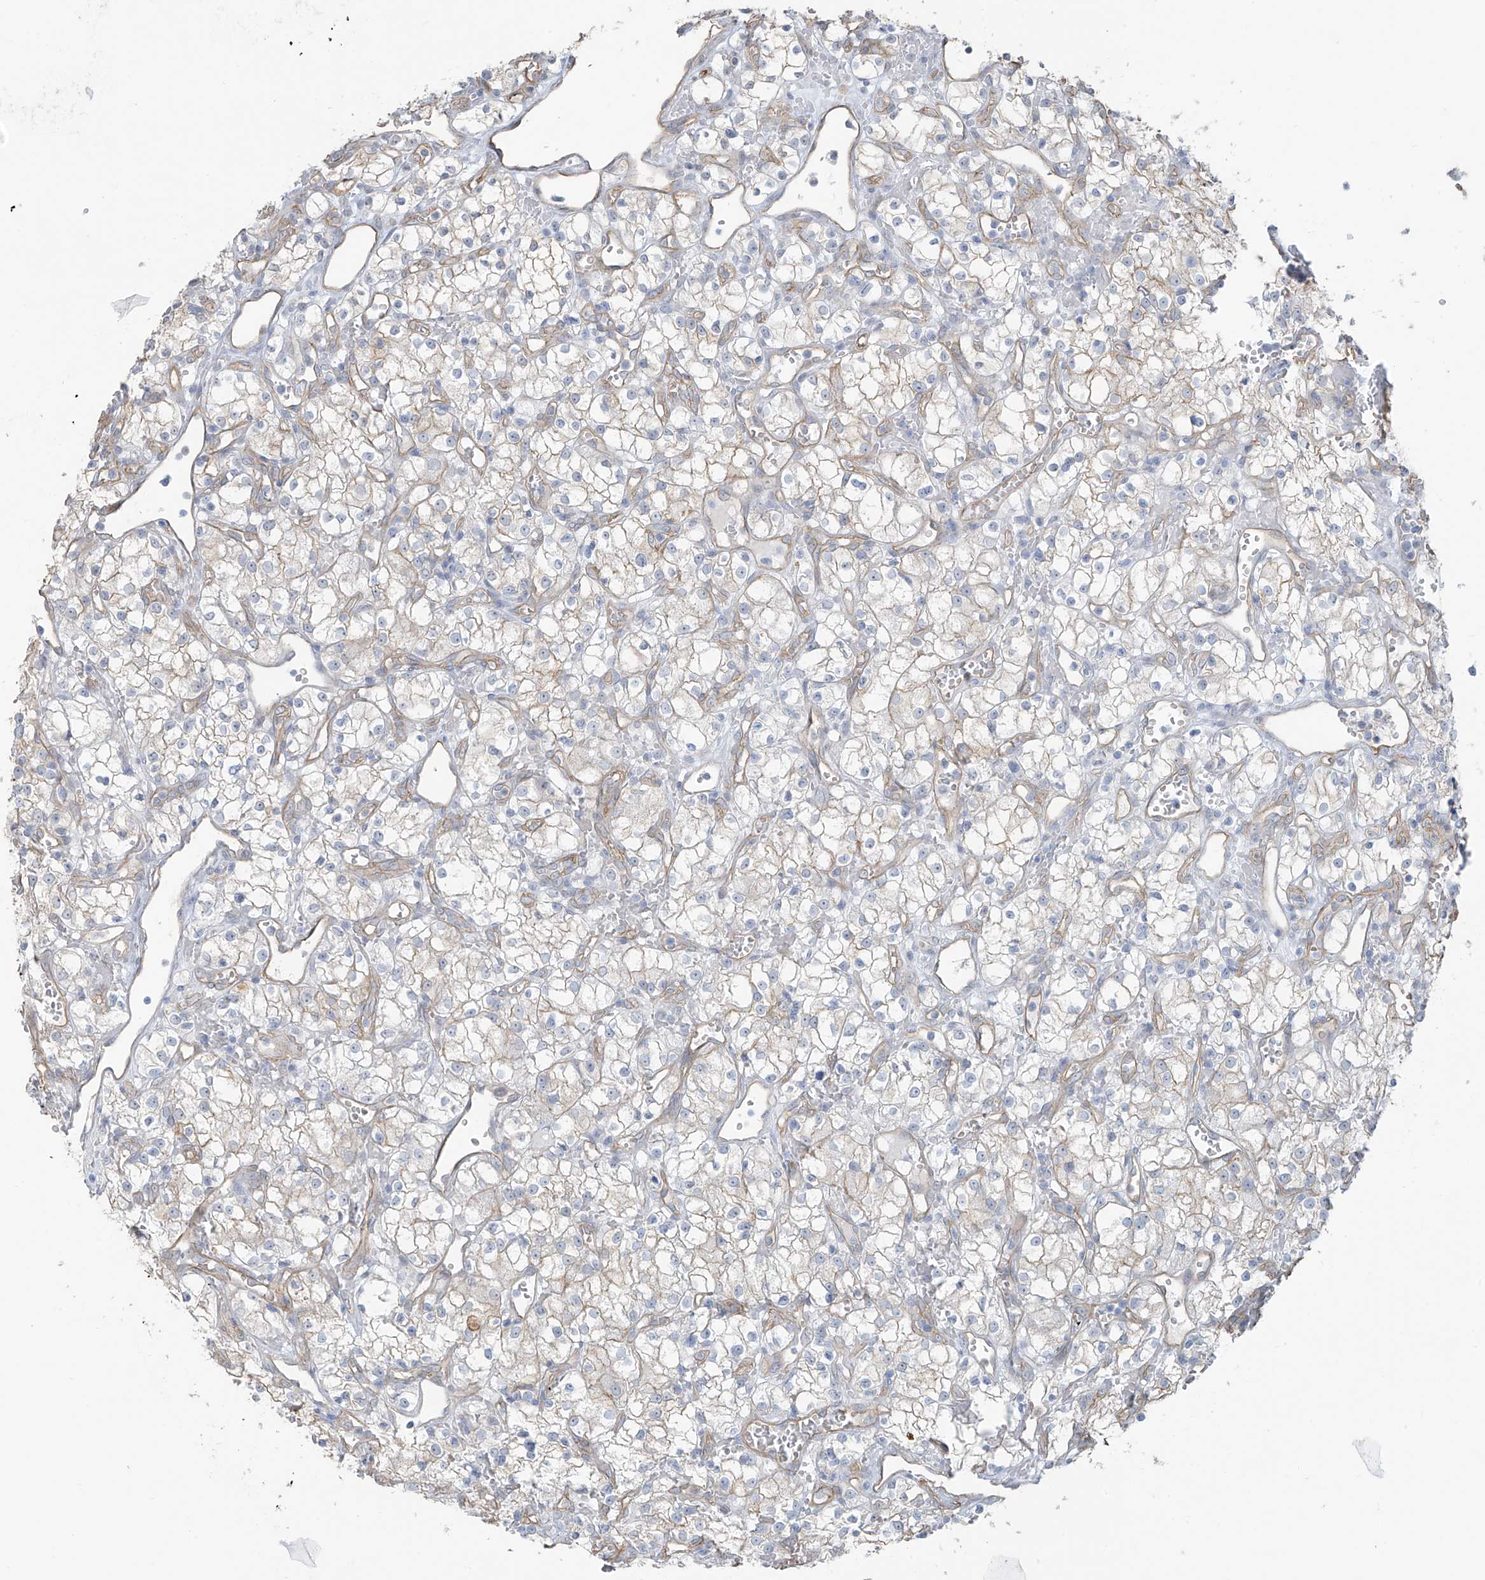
{"staining": {"intensity": "negative", "quantity": "none", "location": "none"}, "tissue": "renal cancer", "cell_type": "Tumor cells", "image_type": "cancer", "snomed": [{"axis": "morphology", "description": "Adenocarcinoma, NOS"}, {"axis": "topography", "description": "Kidney"}], "caption": "Tumor cells show no significant protein staining in renal cancer.", "gene": "TUBE1", "patient": {"sex": "male", "age": 59}}